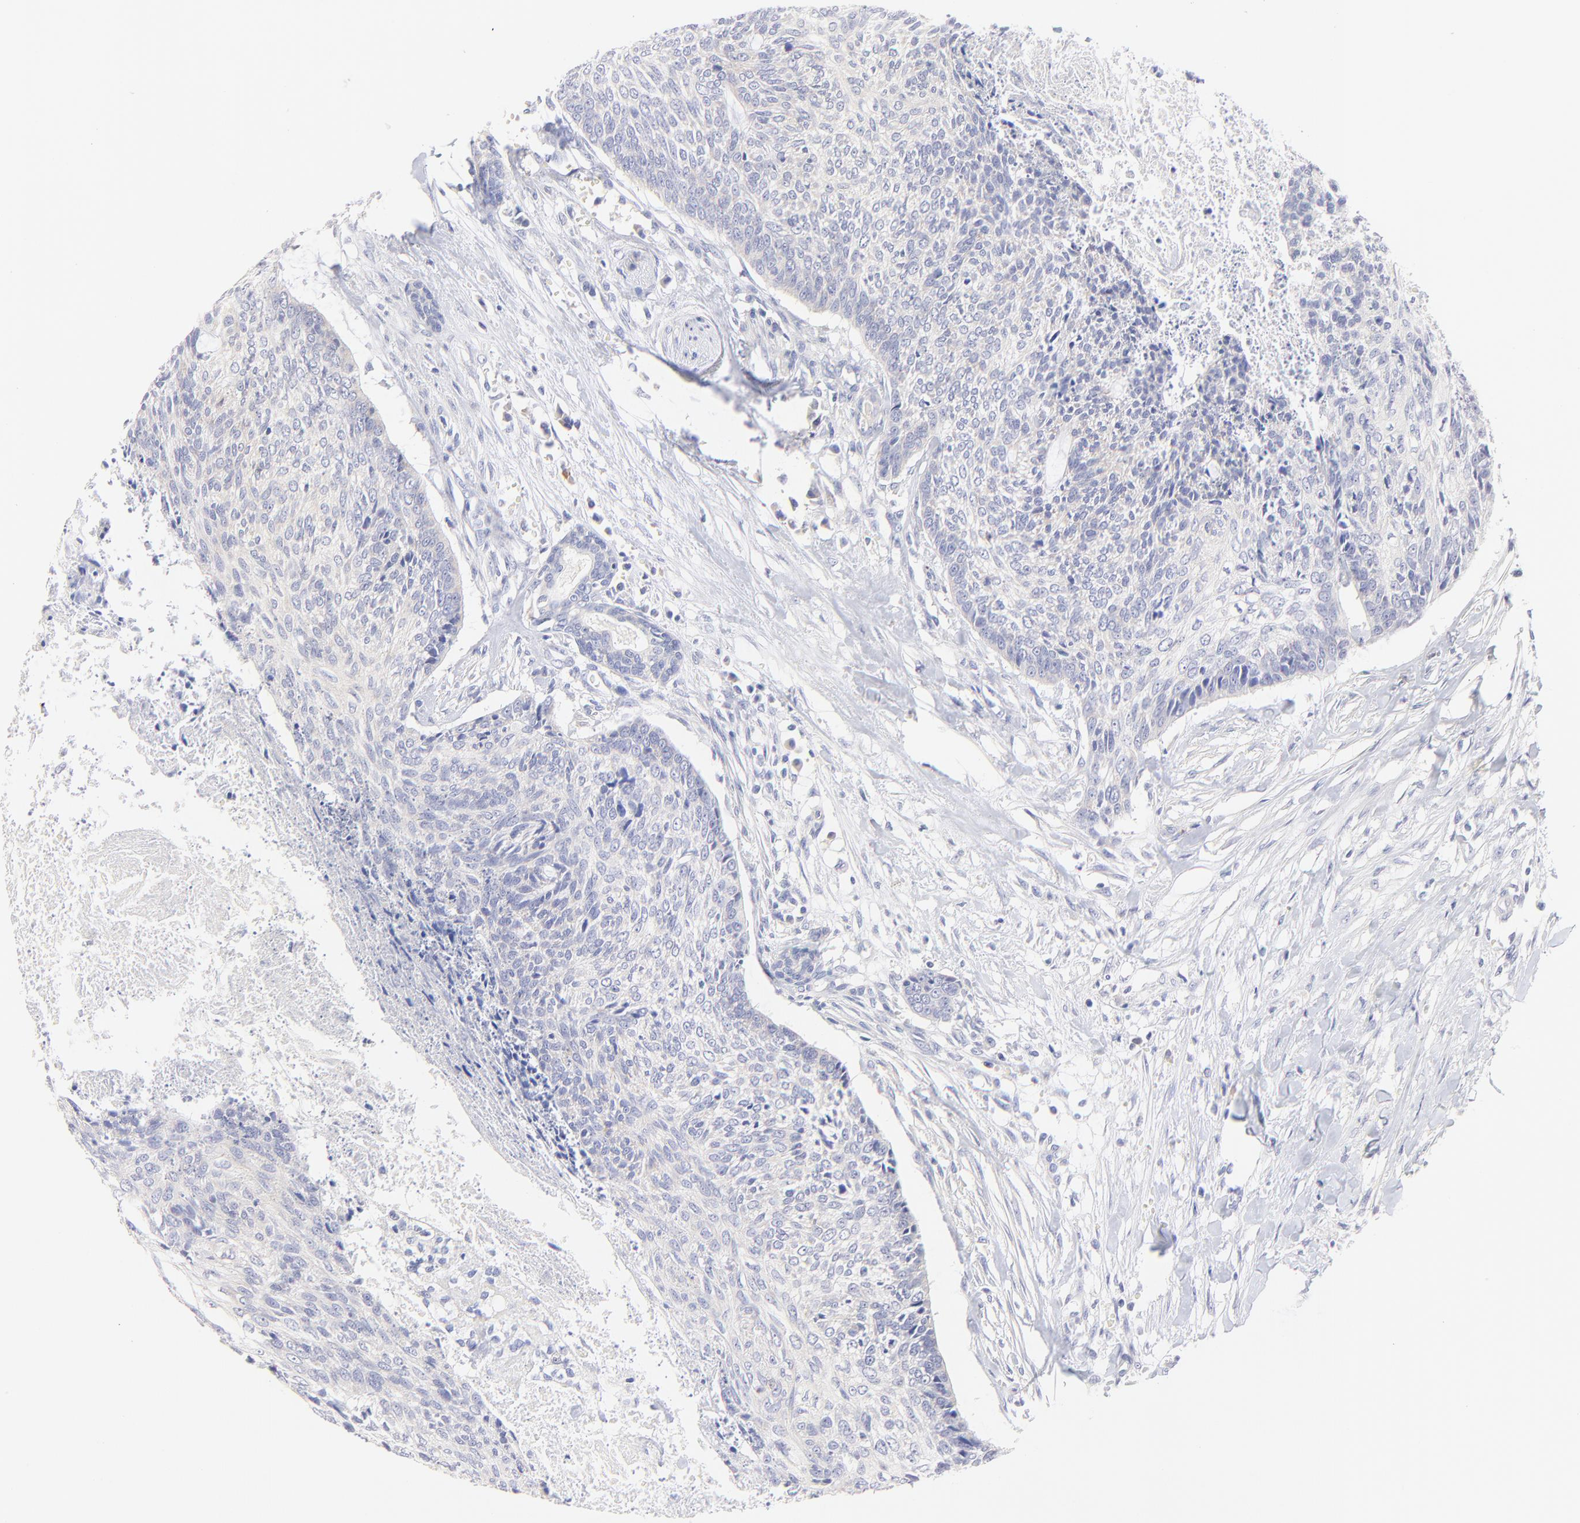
{"staining": {"intensity": "negative", "quantity": "none", "location": "none"}, "tissue": "head and neck cancer", "cell_type": "Tumor cells", "image_type": "cancer", "snomed": [{"axis": "morphology", "description": "Squamous cell carcinoma, NOS"}, {"axis": "topography", "description": "Salivary gland"}, {"axis": "topography", "description": "Head-Neck"}], "caption": "IHC histopathology image of neoplastic tissue: human squamous cell carcinoma (head and neck) stained with DAB (3,3'-diaminobenzidine) displays no significant protein staining in tumor cells. The staining is performed using DAB (3,3'-diaminobenzidine) brown chromogen with nuclei counter-stained in using hematoxylin.", "gene": "EBP", "patient": {"sex": "male", "age": 70}}